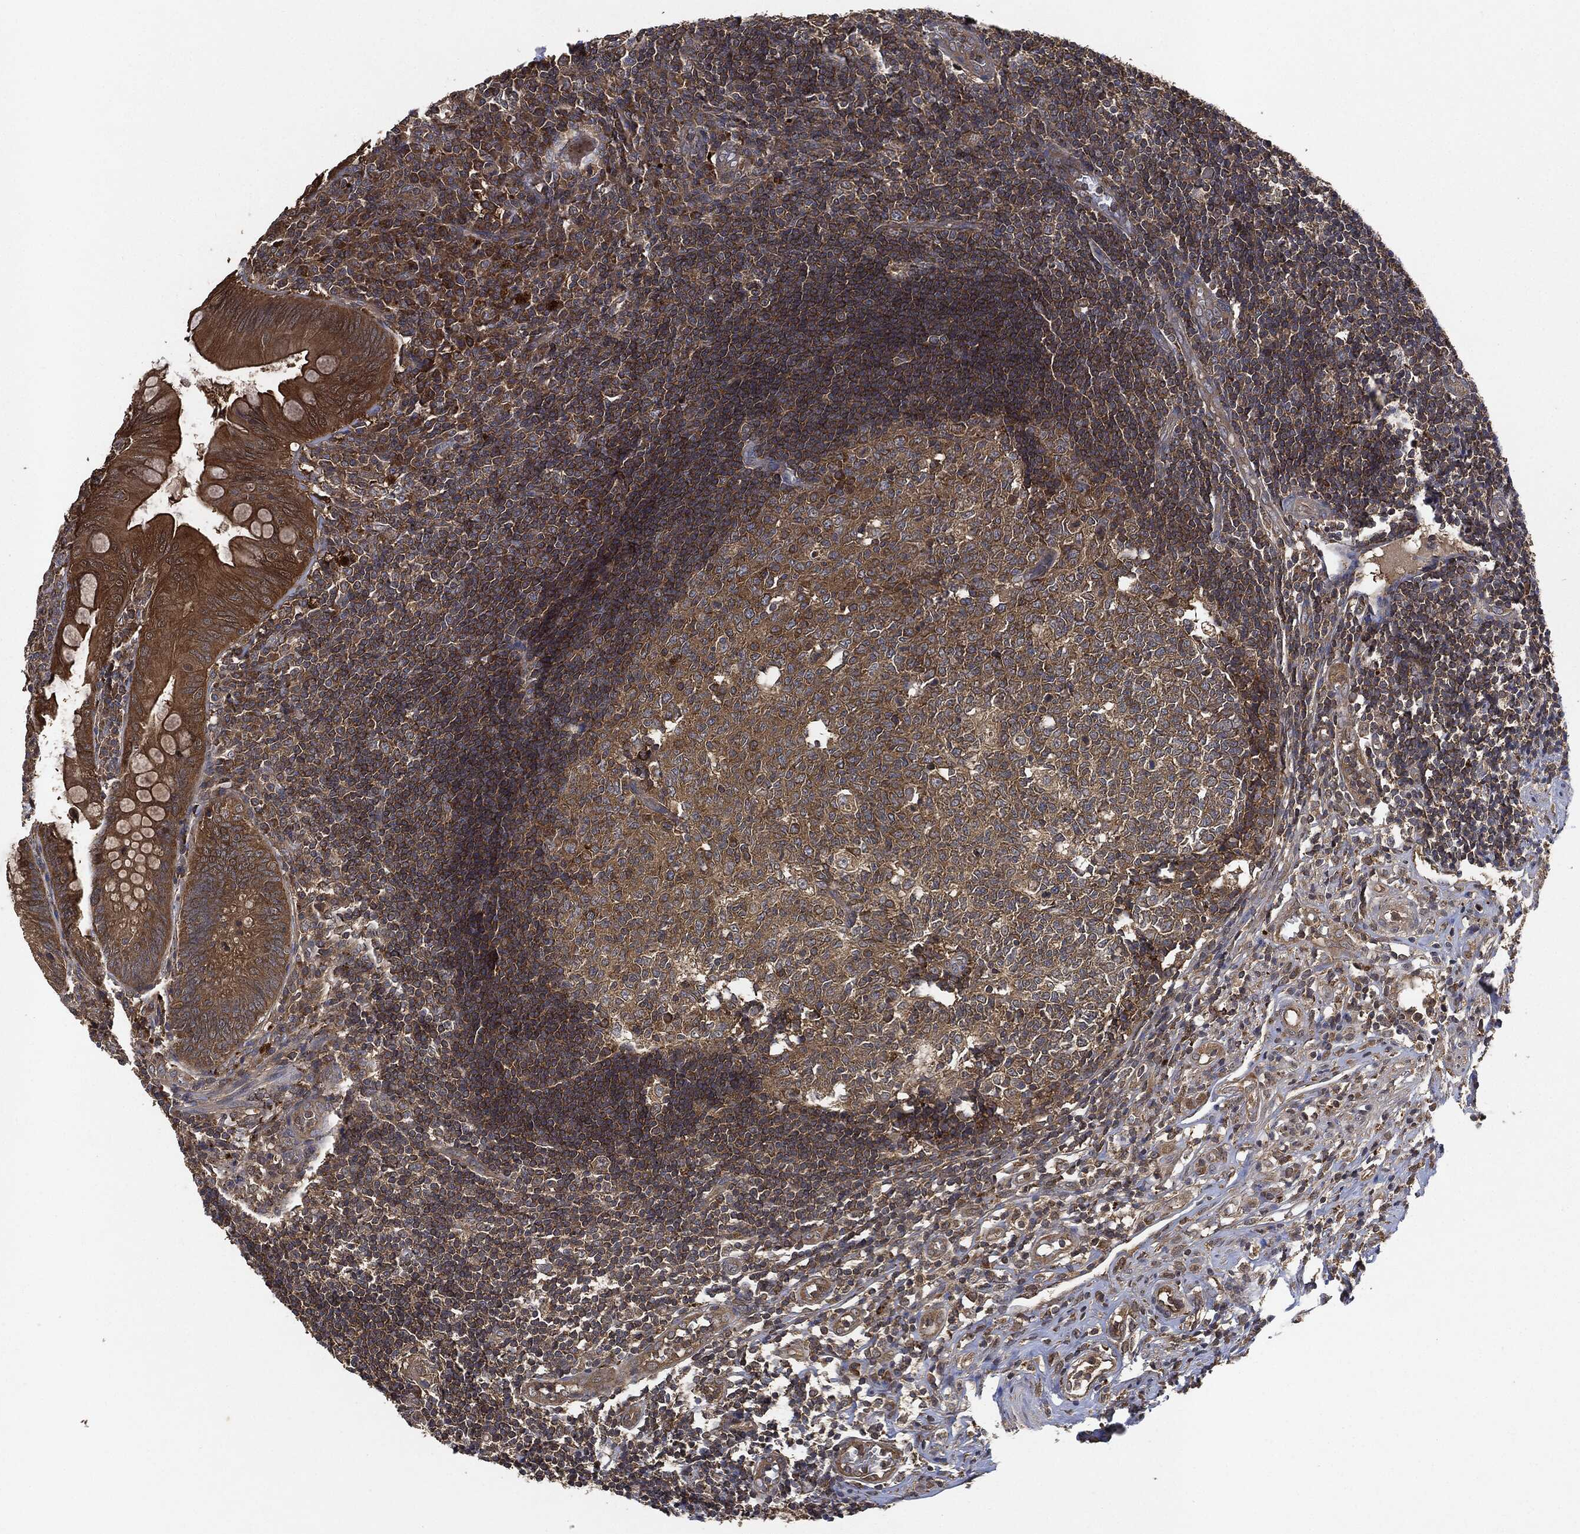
{"staining": {"intensity": "moderate", "quantity": ">75%", "location": "cytoplasmic/membranous"}, "tissue": "appendix", "cell_type": "Glandular cells", "image_type": "normal", "snomed": [{"axis": "morphology", "description": "Normal tissue, NOS"}, {"axis": "morphology", "description": "Inflammation, NOS"}, {"axis": "topography", "description": "Appendix"}], "caption": "This histopathology image shows normal appendix stained with immunohistochemistry (IHC) to label a protein in brown. The cytoplasmic/membranous of glandular cells show moderate positivity for the protein. Nuclei are counter-stained blue.", "gene": "BRAF", "patient": {"sex": "male", "age": 16}}